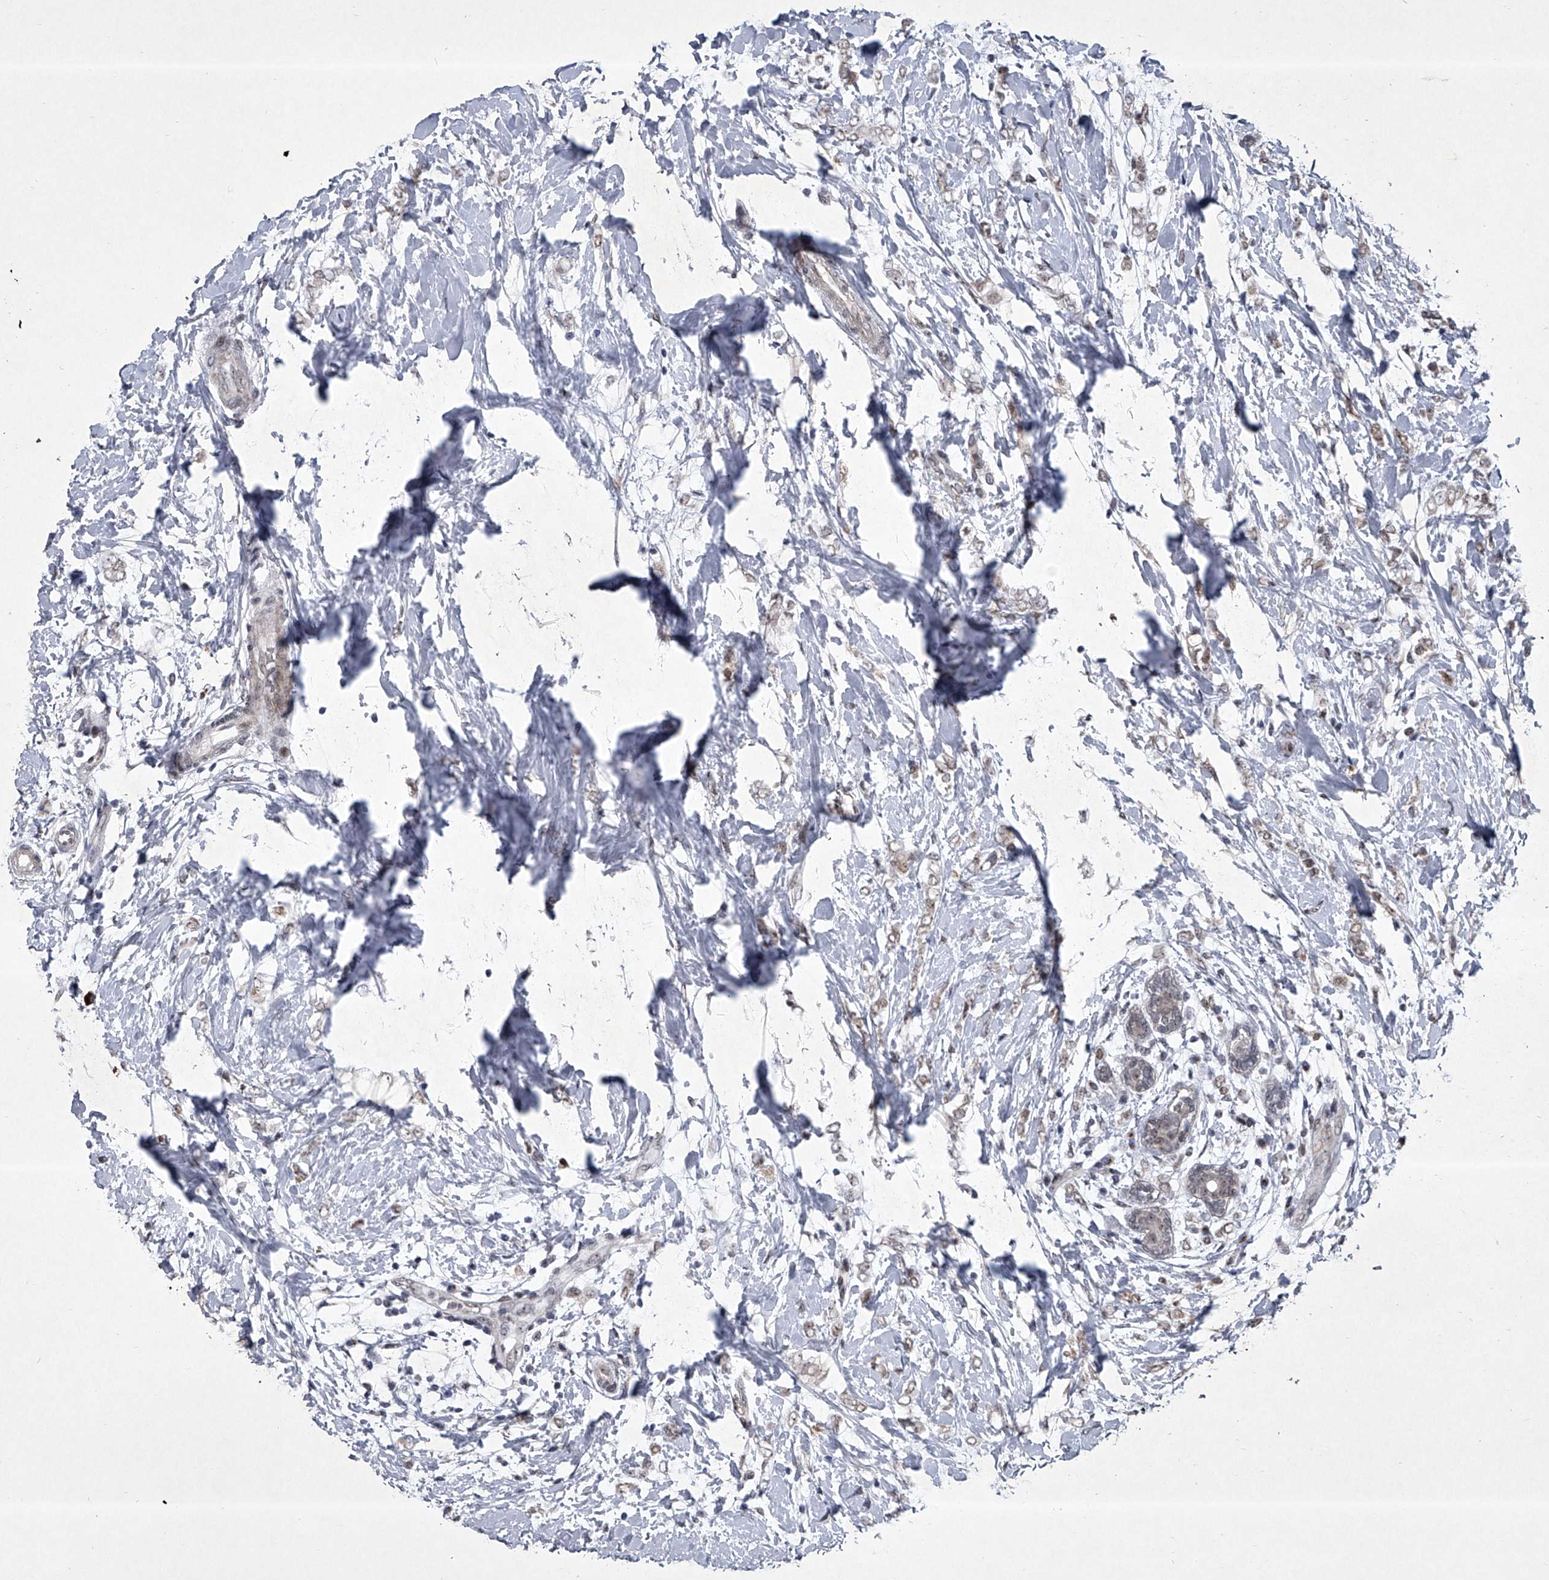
{"staining": {"intensity": "weak", "quantity": "<25%", "location": "nuclear"}, "tissue": "breast cancer", "cell_type": "Tumor cells", "image_type": "cancer", "snomed": [{"axis": "morphology", "description": "Normal tissue, NOS"}, {"axis": "morphology", "description": "Lobular carcinoma"}, {"axis": "topography", "description": "Breast"}], "caption": "This micrograph is of breast cancer stained with IHC to label a protein in brown with the nuclei are counter-stained blue. There is no staining in tumor cells. The staining is performed using DAB brown chromogen with nuclei counter-stained in using hematoxylin.", "gene": "MLLT1", "patient": {"sex": "female", "age": 47}}